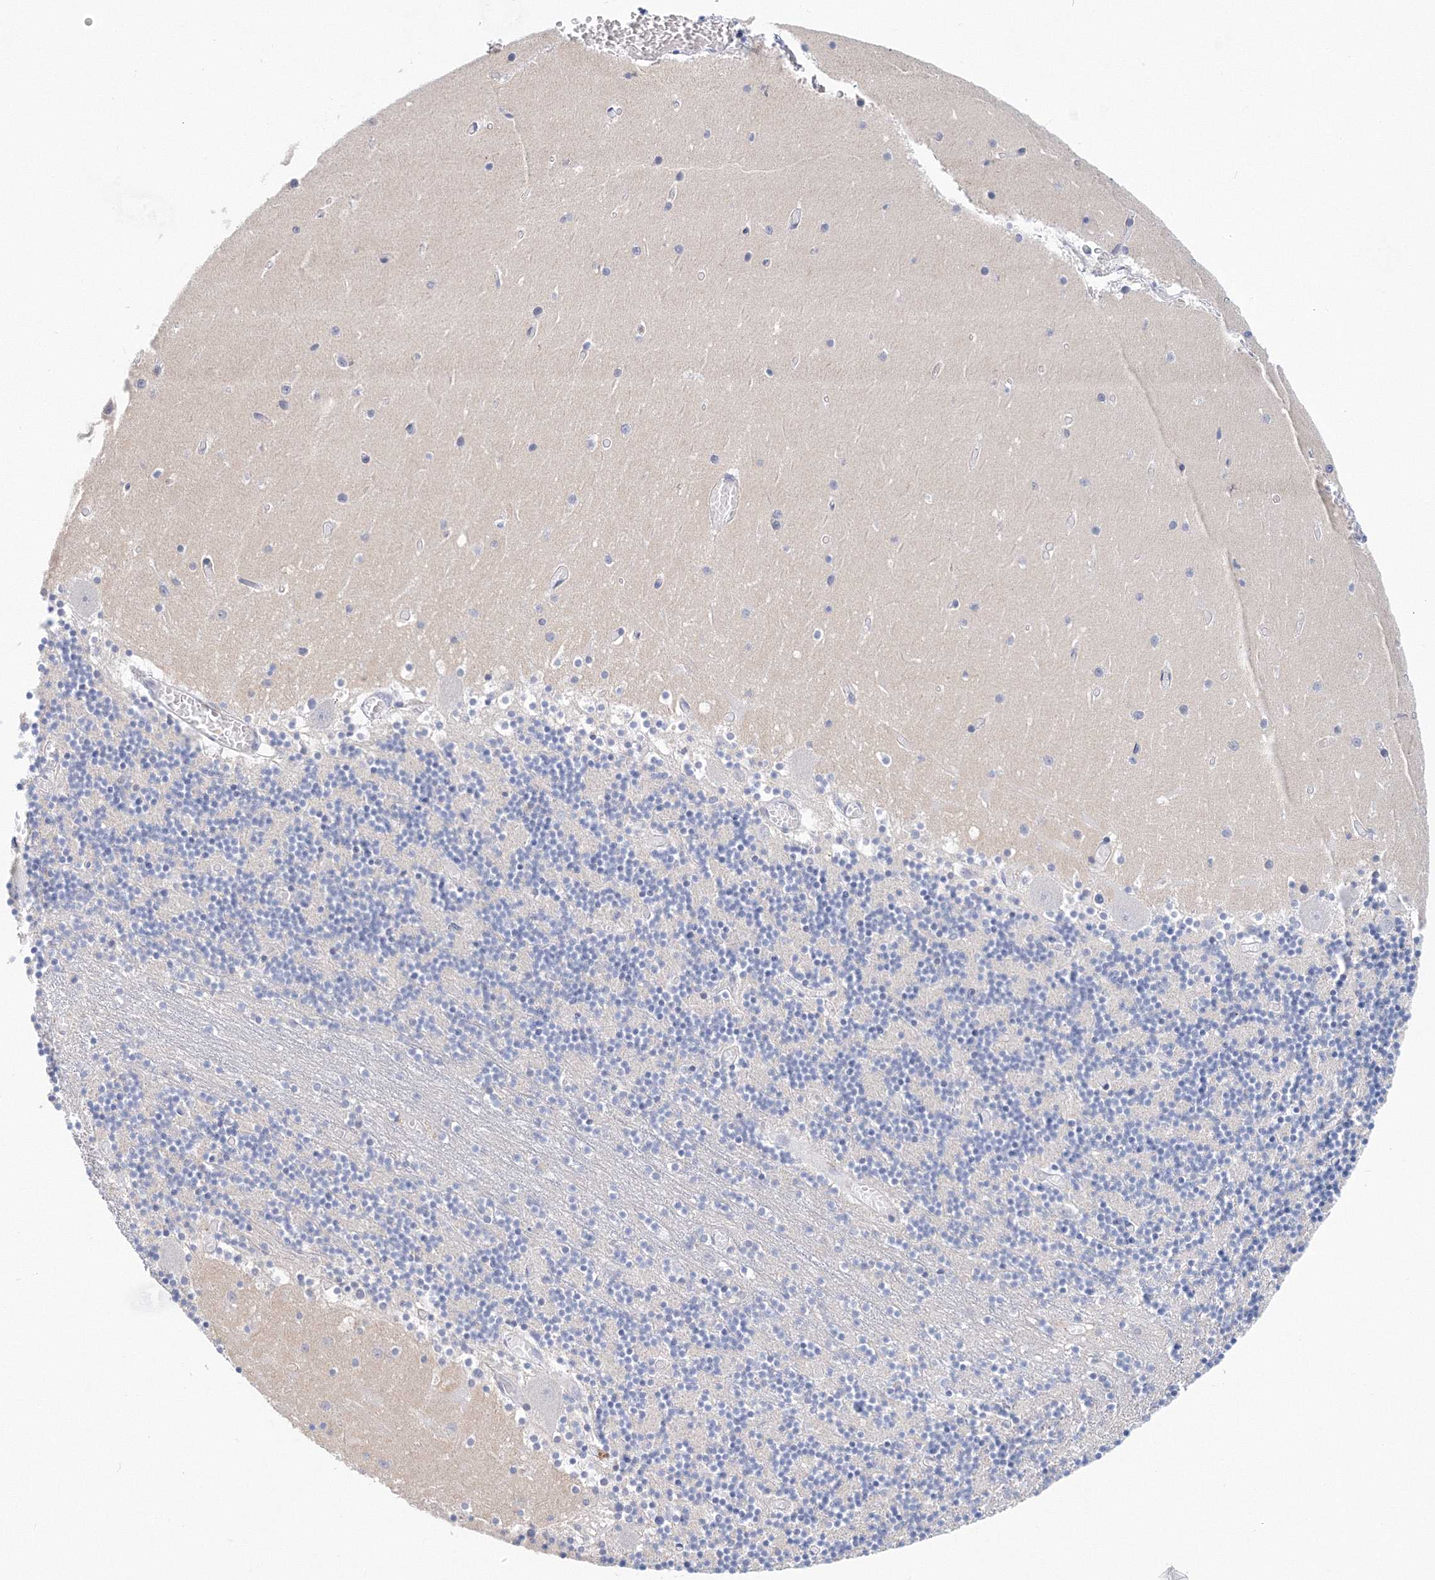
{"staining": {"intensity": "negative", "quantity": "none", "location": "none"}, "tissue": "cerebellum", "cell_type": "Cells in granular layer", "image_type": "normal", "snomed": [{"axis": "morphology", "description": "Normal tissue, NOS"}, {"axis": "topography", "description": "Cerebellum"}], "caption": "High power microscopy micrograph of an immunohistochemistry (IHC) histopathology image of benign cerebellum, revealing no significant staining in cells in granular layer.", "gene": "LRRIQ4", "patient": {"sex": "female", "age": 28}}